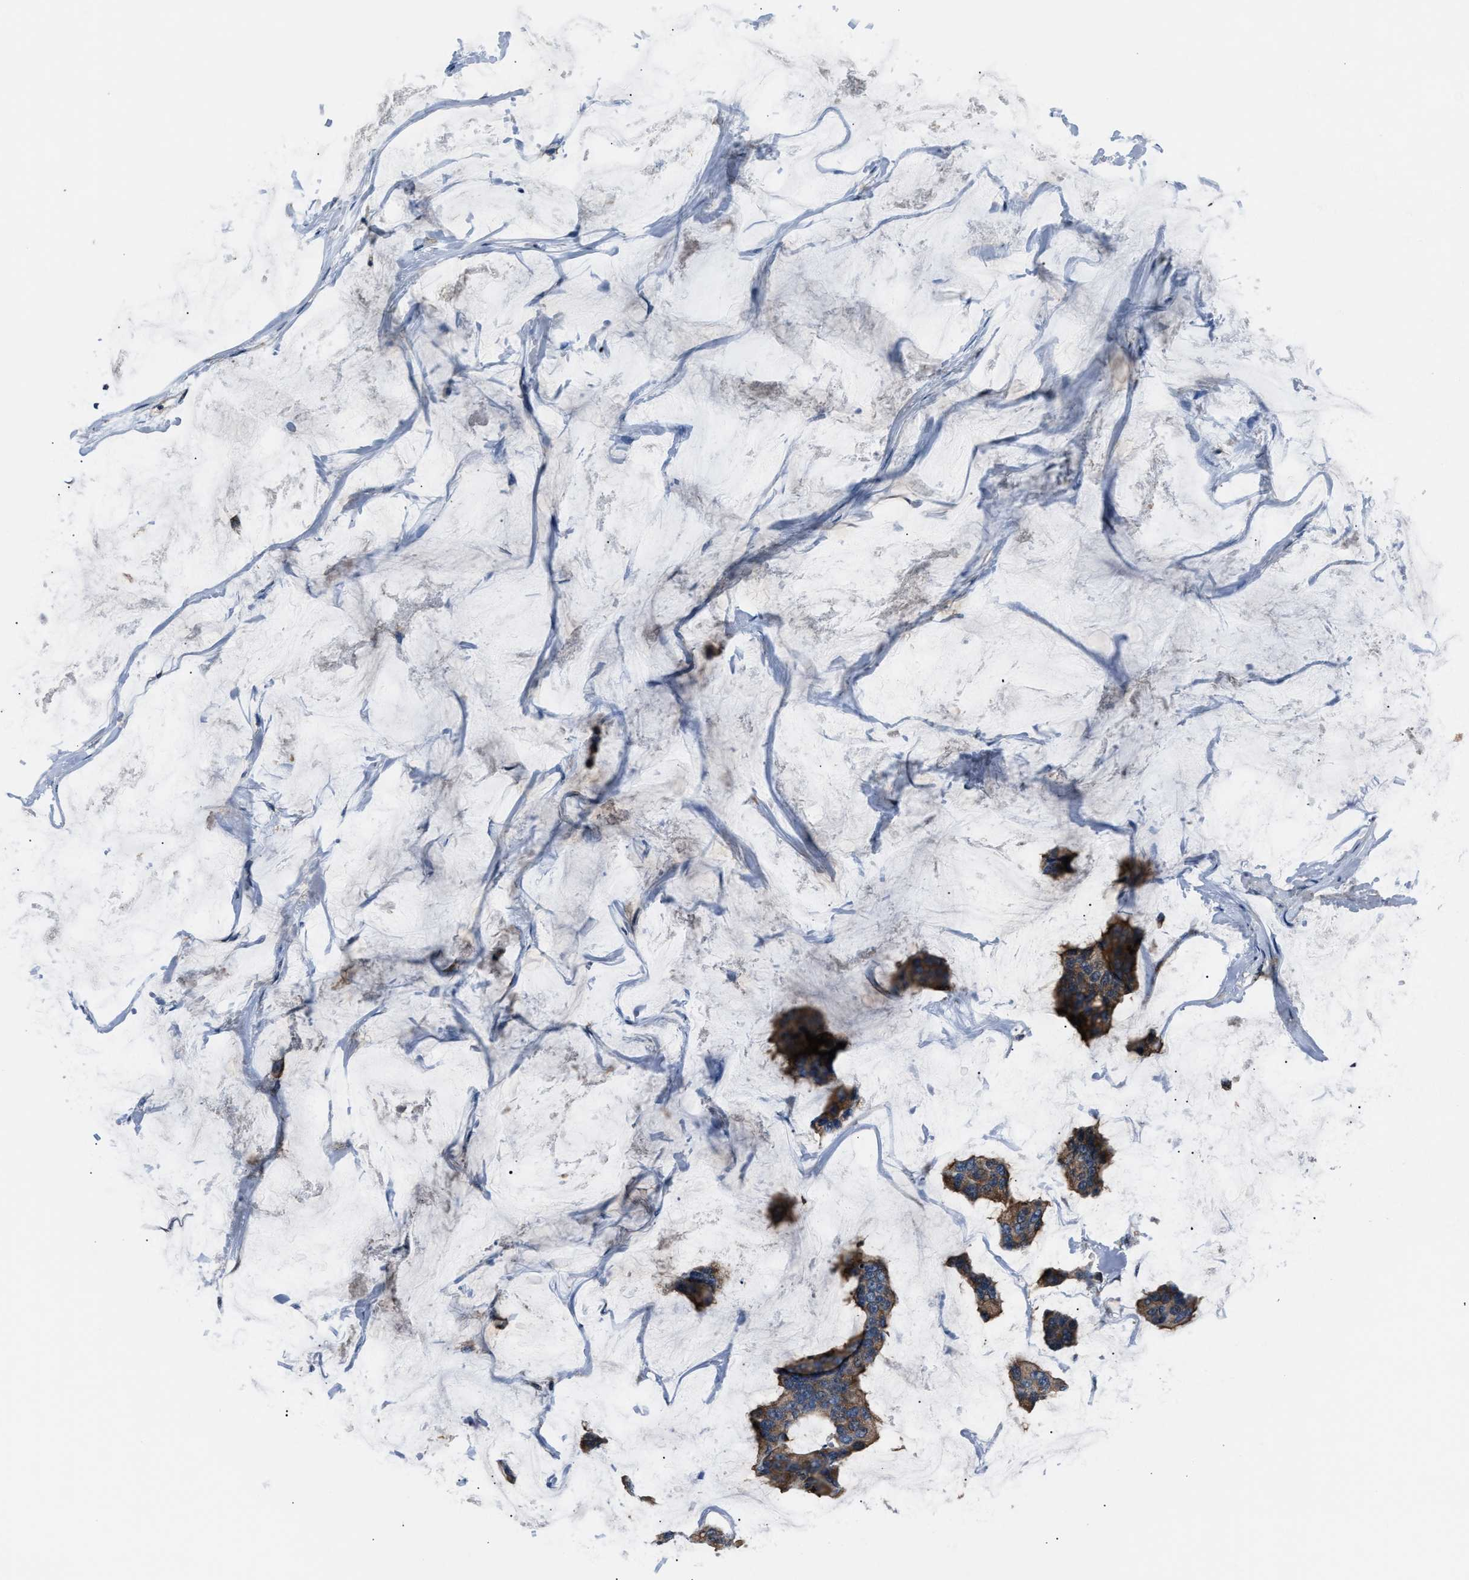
{"staining": {"intensity": "moderate", "quantity": ">75%", "location": "cytoplasmic/membranous"}, "tissue": "breast cancer", "cell_type": "Tumor cells", "image_type": "cancer", "snomed": [{"axis": "morphology", "description": "Normal tissue, NOS"}, {"axis": "morphology", "description": "Duct carcinoma"}, {"axis": "topography", "description": "Breast"}], "caption": "High-magnification brightfield microscopy of breast infiltrating ductal carcinoma stained with DAB (brown) and counterstained with hematoxylin (blue). tumor cells exhibit moderate cytoplasmic/membranous staining is present in approximately>75% of cells.", "gene": "IMPDH2", "patient": {"sex": "female", "age": 50}}